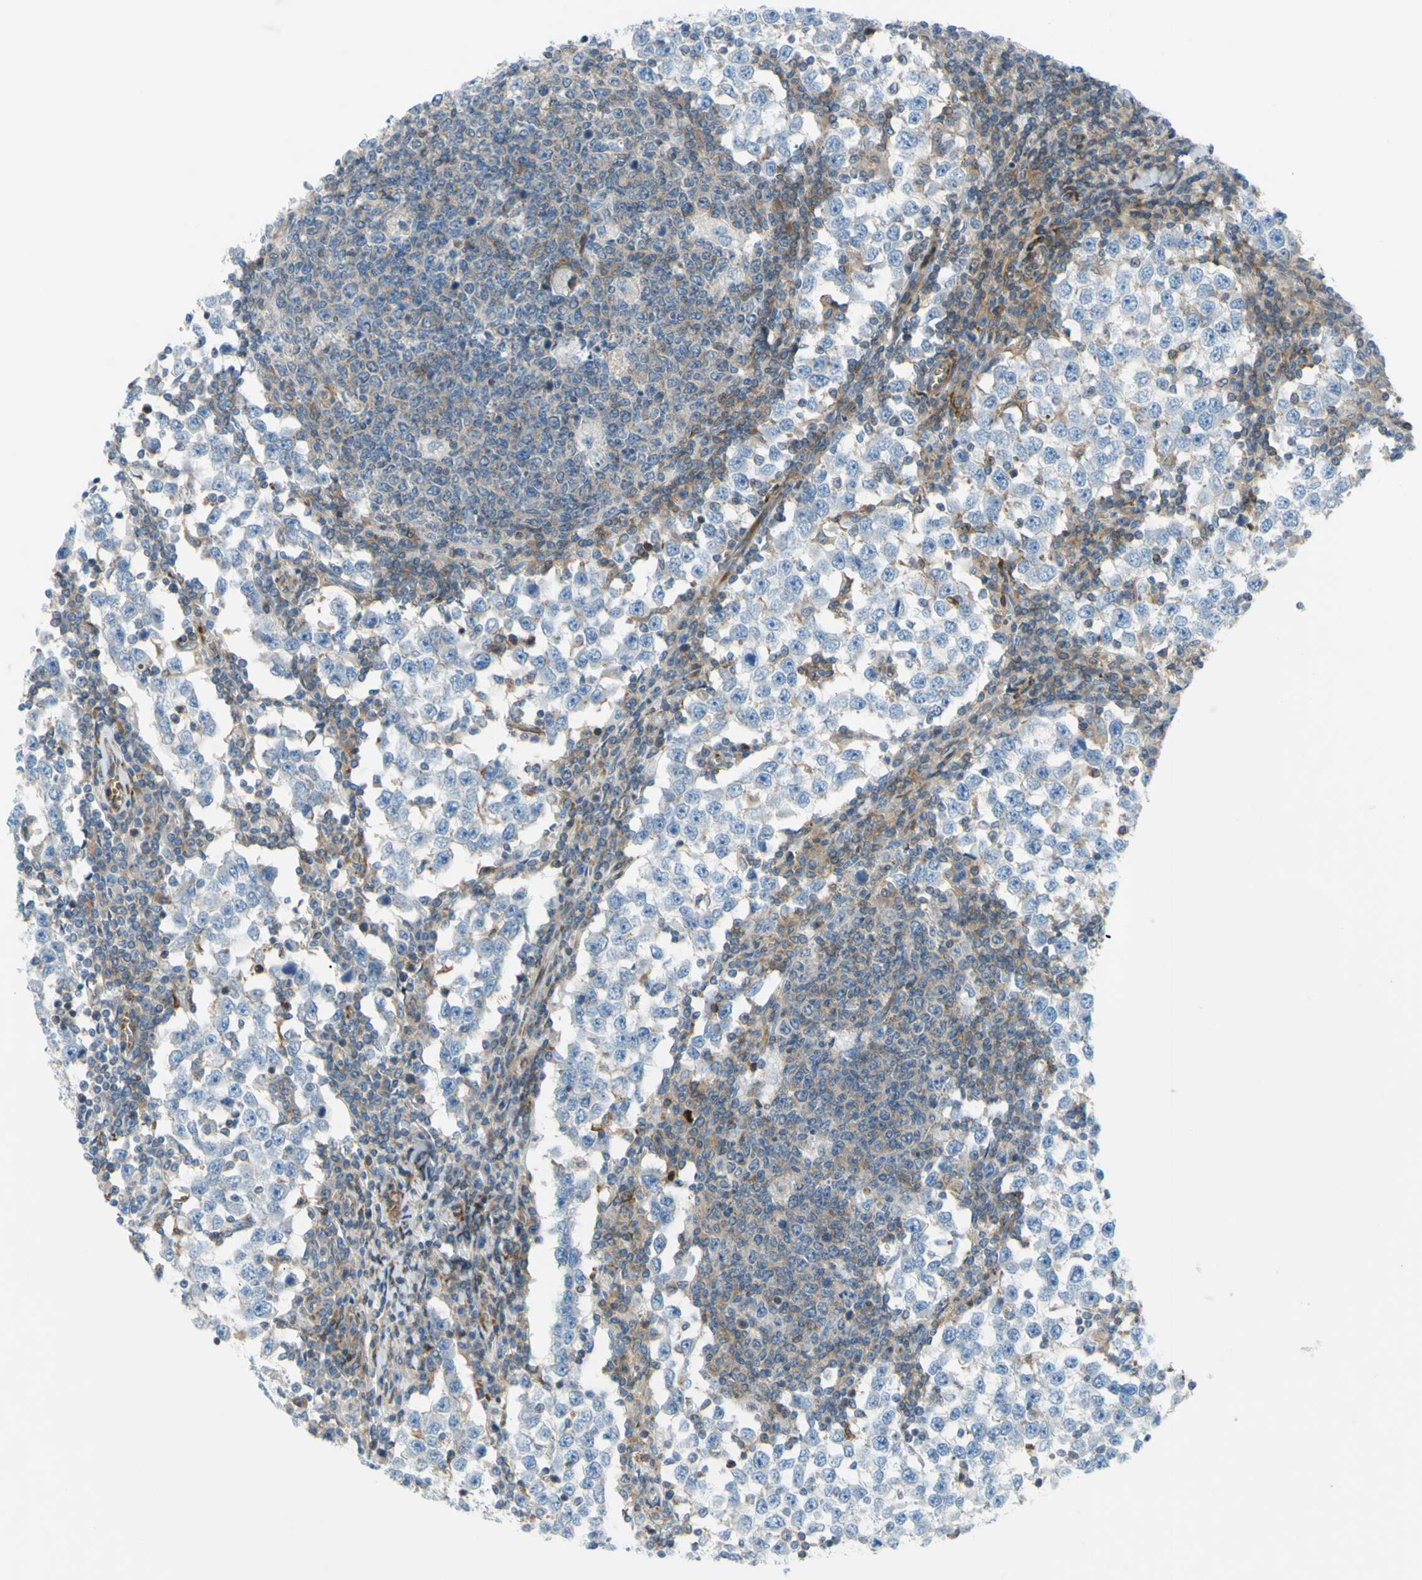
{"staining": {"intensity": "negative", "quantity": "none", "location": "none"}, "tissue": "testis cancer", "cell_type": "Tumor cells", "image_type": "cancer", "snomed": [{"axis": "morphology", "description": "Seminoma, NOS"}, {"axis": "topography", "description": "Testis"}], "caption": "There is no significant expression in tumor cells of testis cancer.", "gene": "PAK2", "patient": {"sex": "male", "age": 65}}